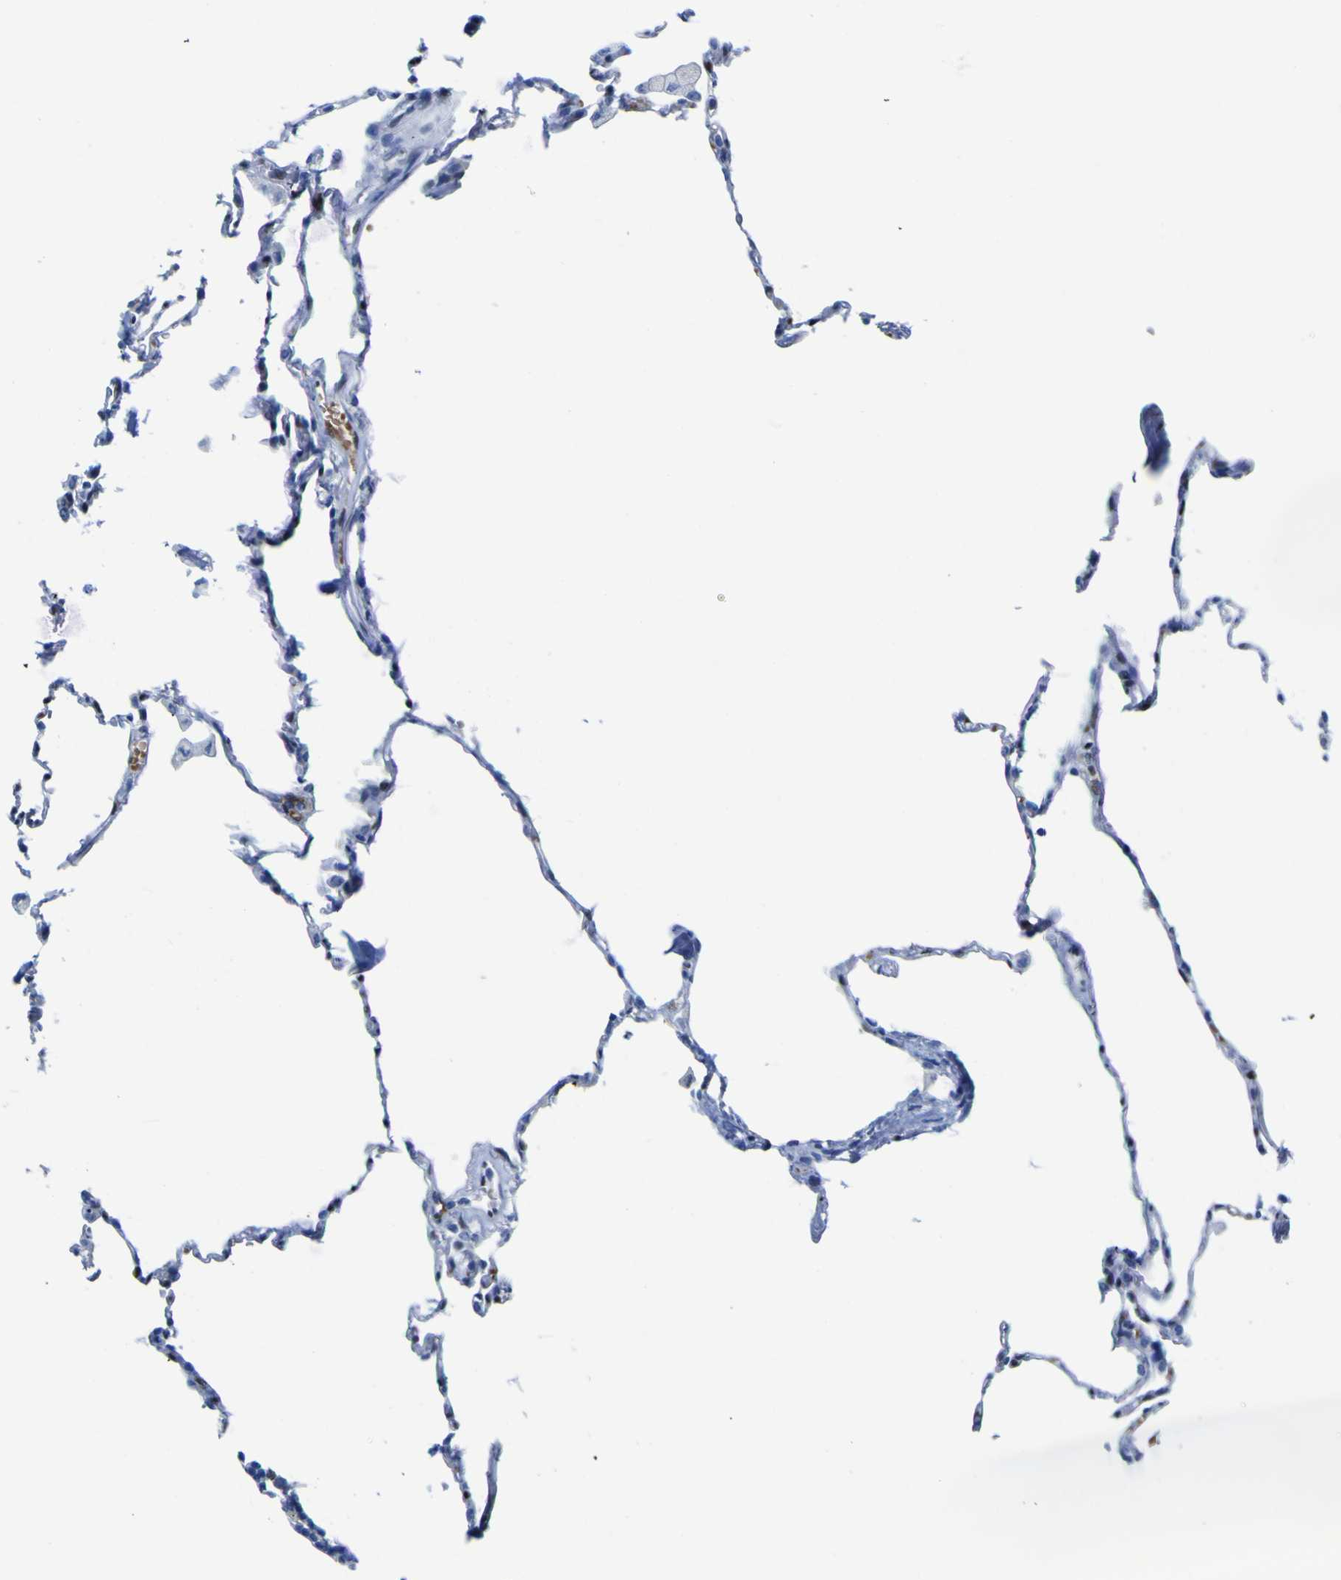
{"staining": {"intensity": "negative", "quantity": "none", "location": "none"}, "tissue": "lung", "cell_type": "Alveolar cells", "image_type": "normal", "snomed": [{"axis": "morphology", "description": "Normal tissue, NOS"}, {"axis": "topography", "description": "Lung"}], "caption": "The immunohistochemistry (IHC) histopathology image has no significant positivity in alveolar cells of lung. The staining is performed using DAB brown chromogen with nuclei counter-stained in using hematoxylin.", "gene": "DACH1", "patient": {"sex": "male", "age": 59}}